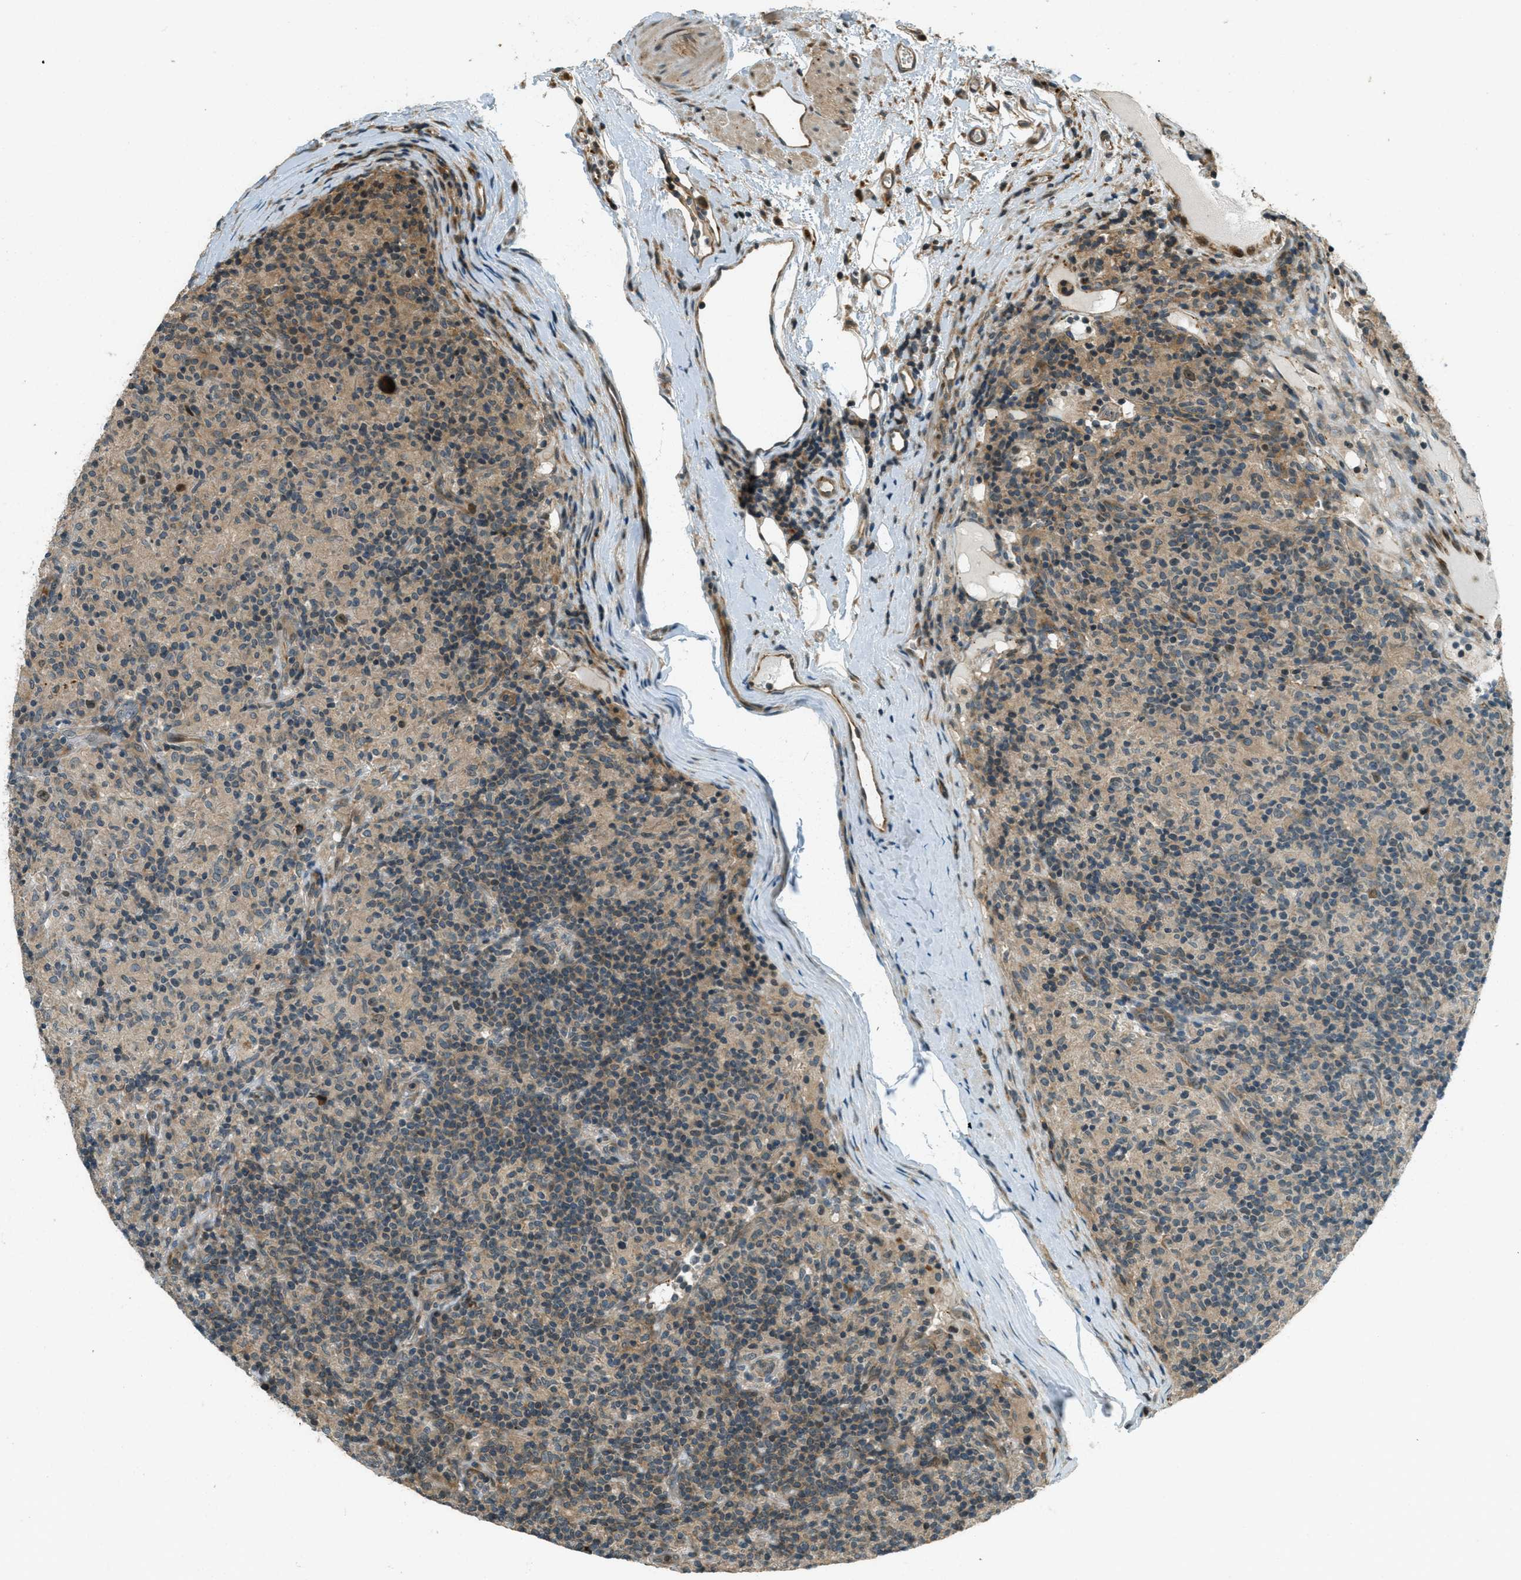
{"staining": {"intensity": "moderate", "quantity": "25%-75%", "location": "nuclear"}, "tissue": "lymphoma", "cell_type": "Tumor cells", "image_type": "cancer", "snomed": [{"axis": "morphology", "description": "Hodgkin's disease, NOS"}, {"axis": "topography", "description": "Lymph node"}], "caption": "A brown stain highlights moderate nuclear positivity of a protein in lymphoma tumor cells.", "gene": "PTPN23", "patient": {"sex": "male", "age": 70}}